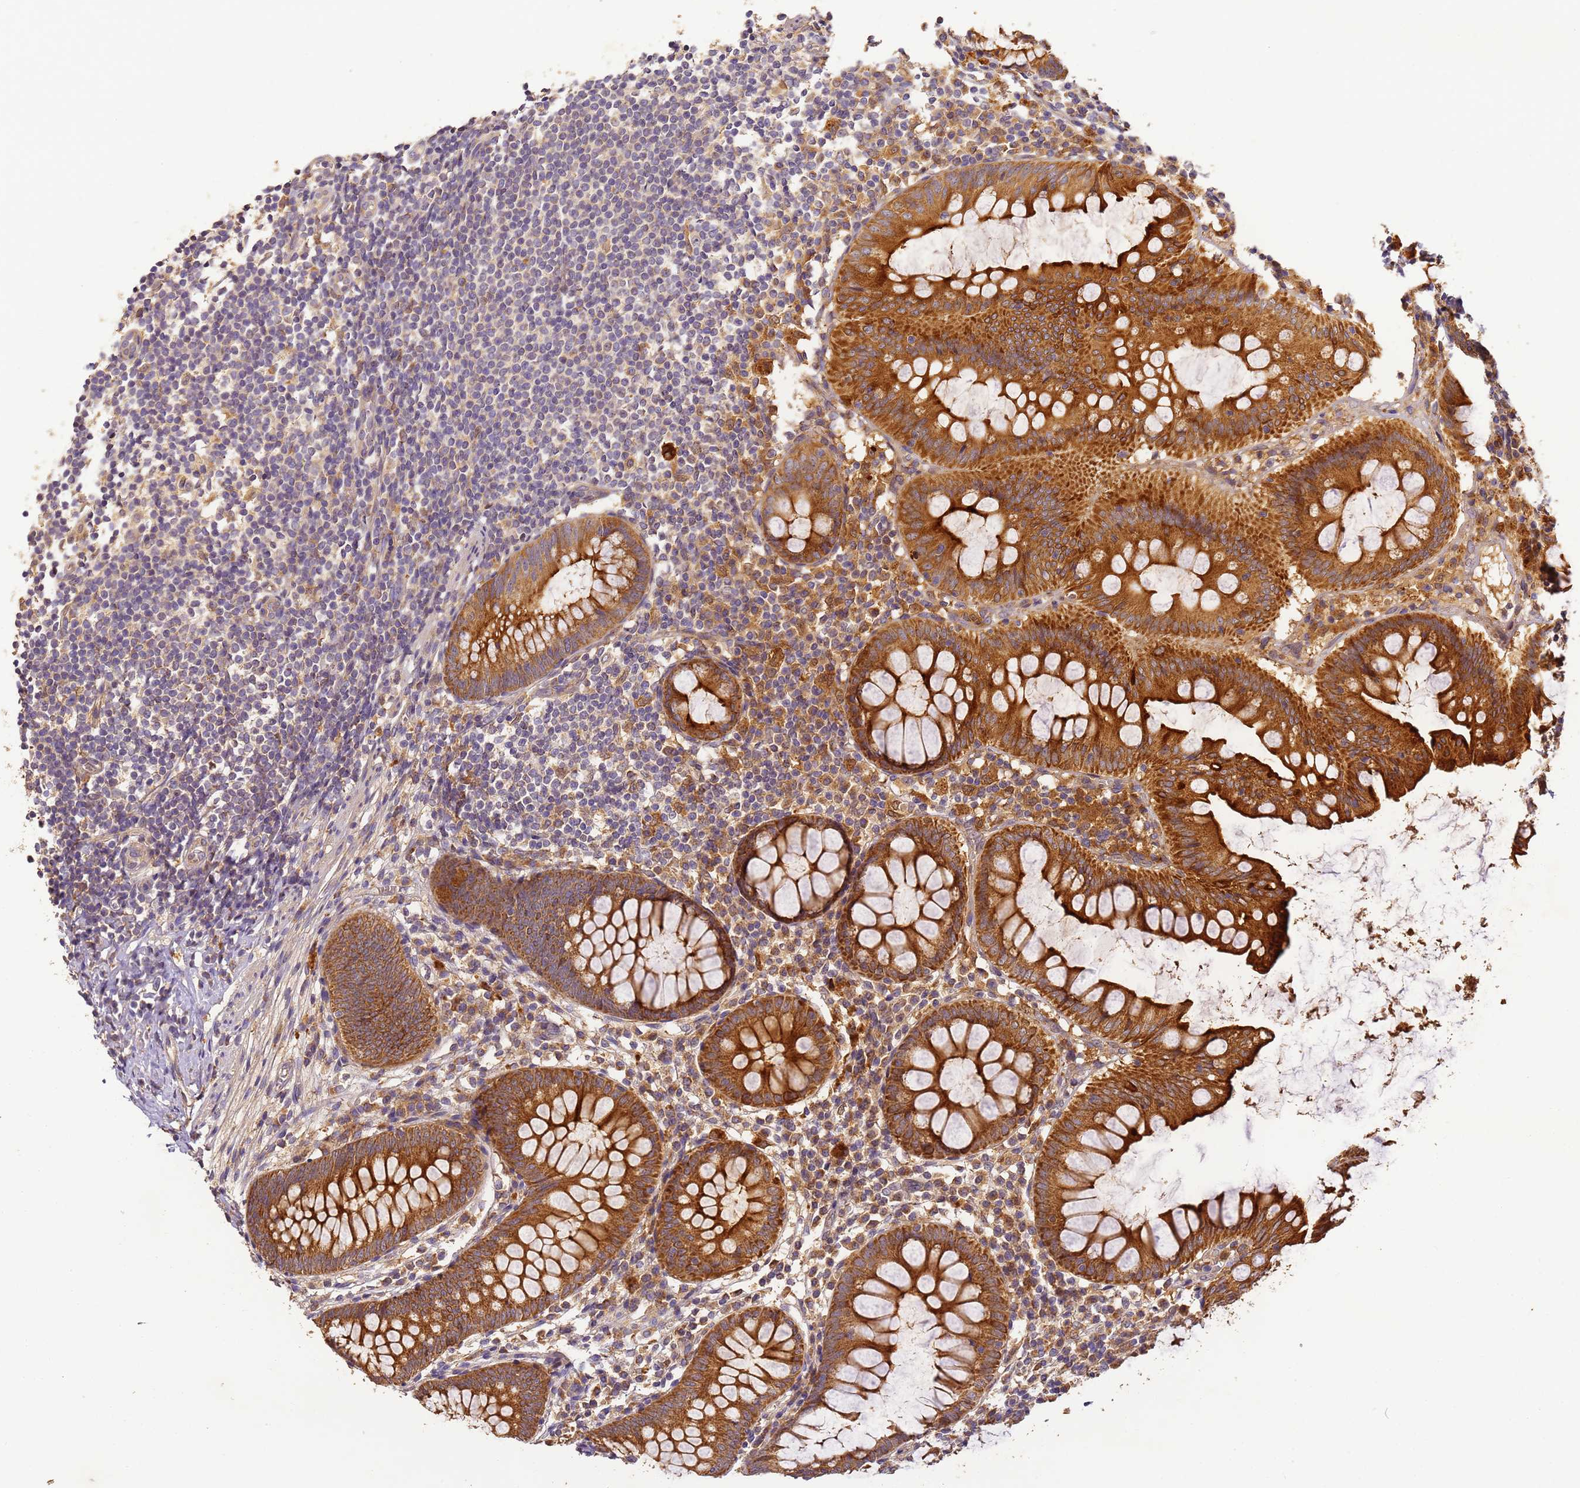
{"staining": {"intensity": "strong", "quantity": ">75%", "location": "cytoplasmic/membranous"}, "tissue": "appendix", "cell_type": "Glandular cells", "image_type": "normal", "snomed": [{"axis": "morphology", "description": "Normal tissue, NOS"}, {"axis": "topography", "description": "Appendix"}], "caption": "Appendix stained for a protein exhibits strong cytoplasmic/membranous positivity in glandular cells. Nuclei are stained in blue.", "gene": "TIGAR", "patient": {"sex": "female", "age": 51}}